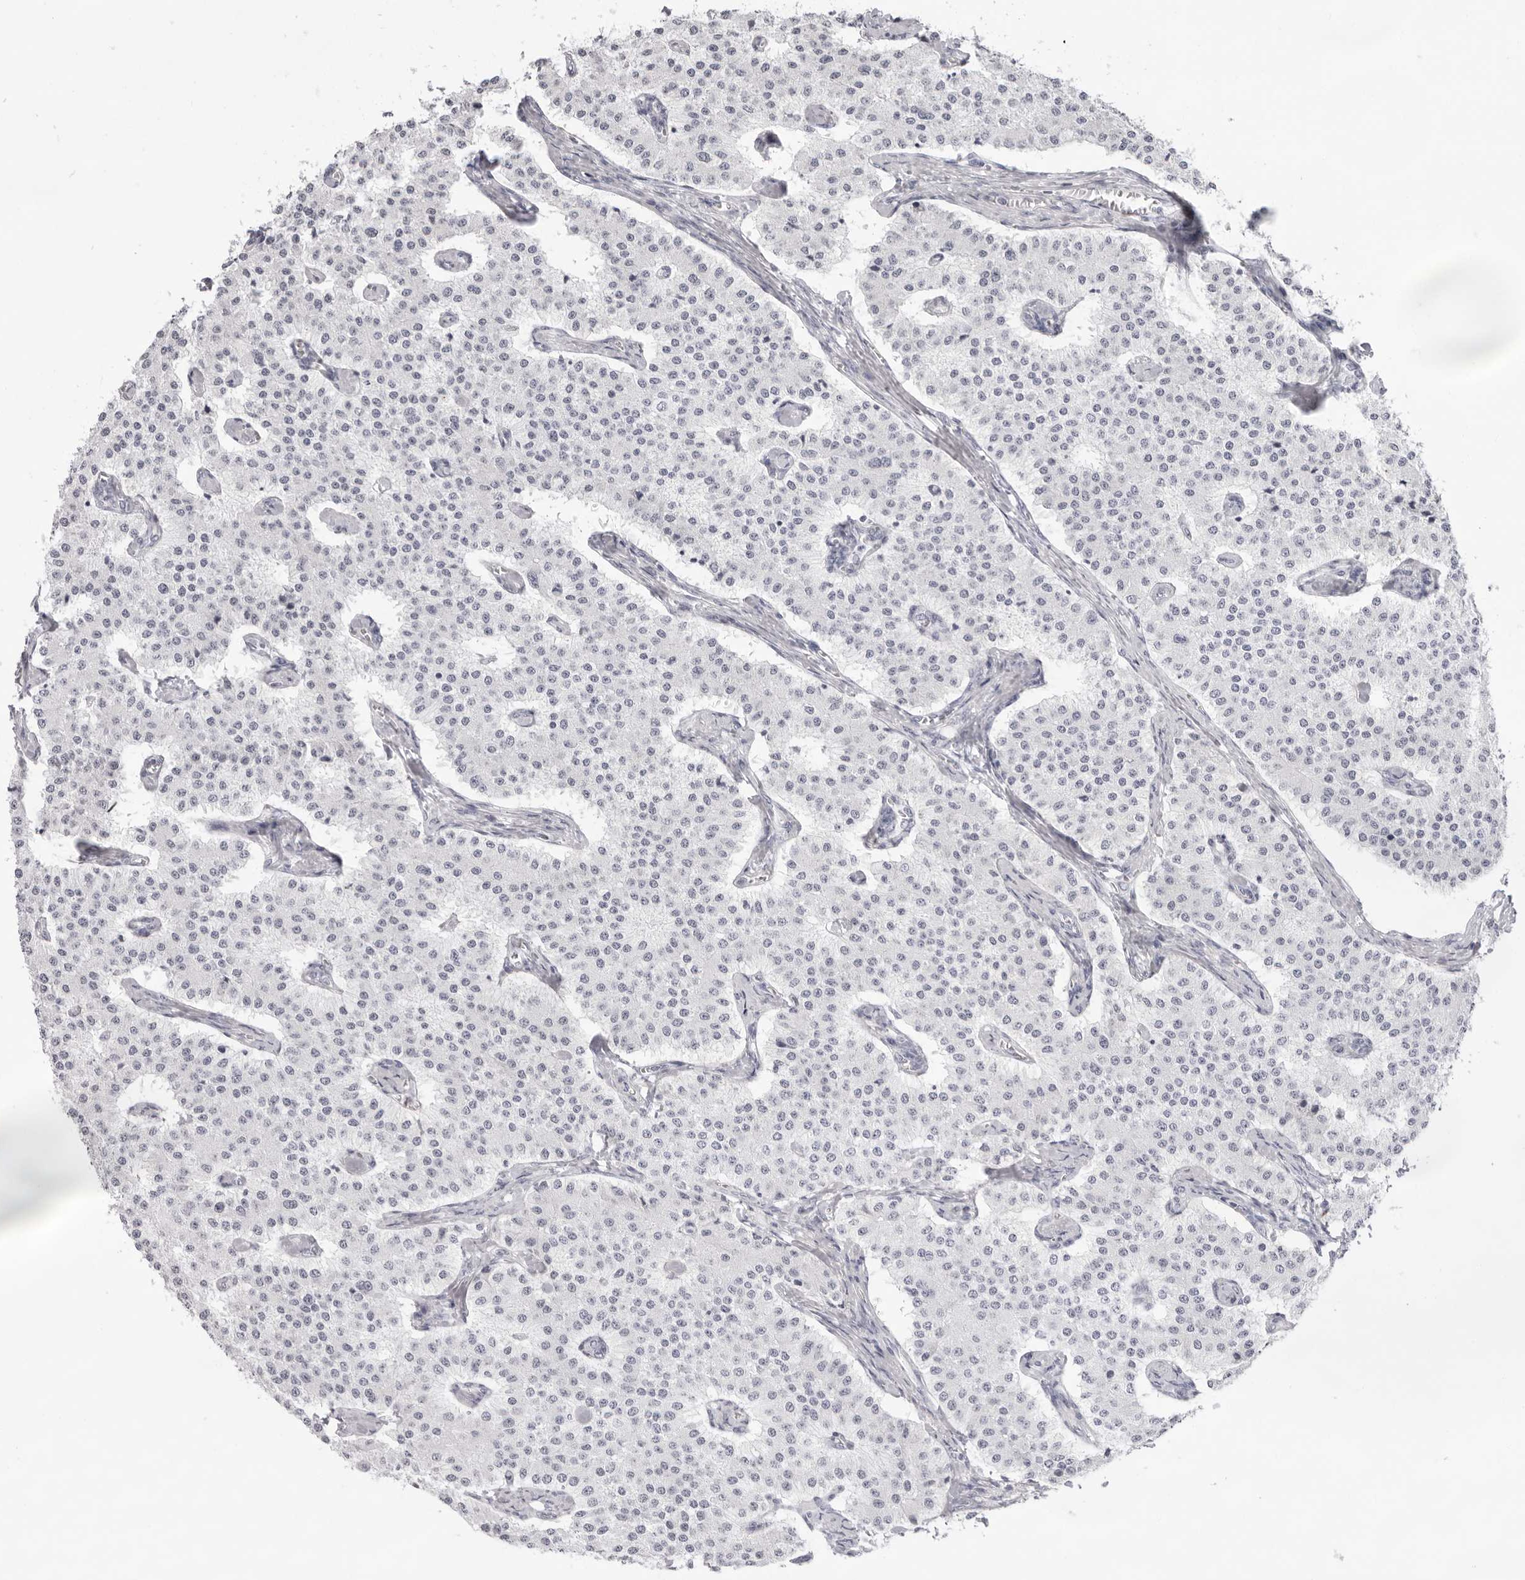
{"staining": {"intensity": "negative", "quantity": "none", "location": "none"}, "tissue": "carcinoid", "cell_type": "Tumor cells", "image_type": "cancer", "snomed": [{"axis": "morphology", "description": "Carcinoid, malignant, NOS"}, {"axis": "topography", "description": "Colon"}], "caption": "High magnification brightfield microscopy of carcinoid stained with DAB (3,3'-diaminobenzidine) (brown) and counterstained with hematoxylin (blue): tumor cells show no significant expression.", "gene": "KLK12", "patient": {"sex": "female", "age": 52}}